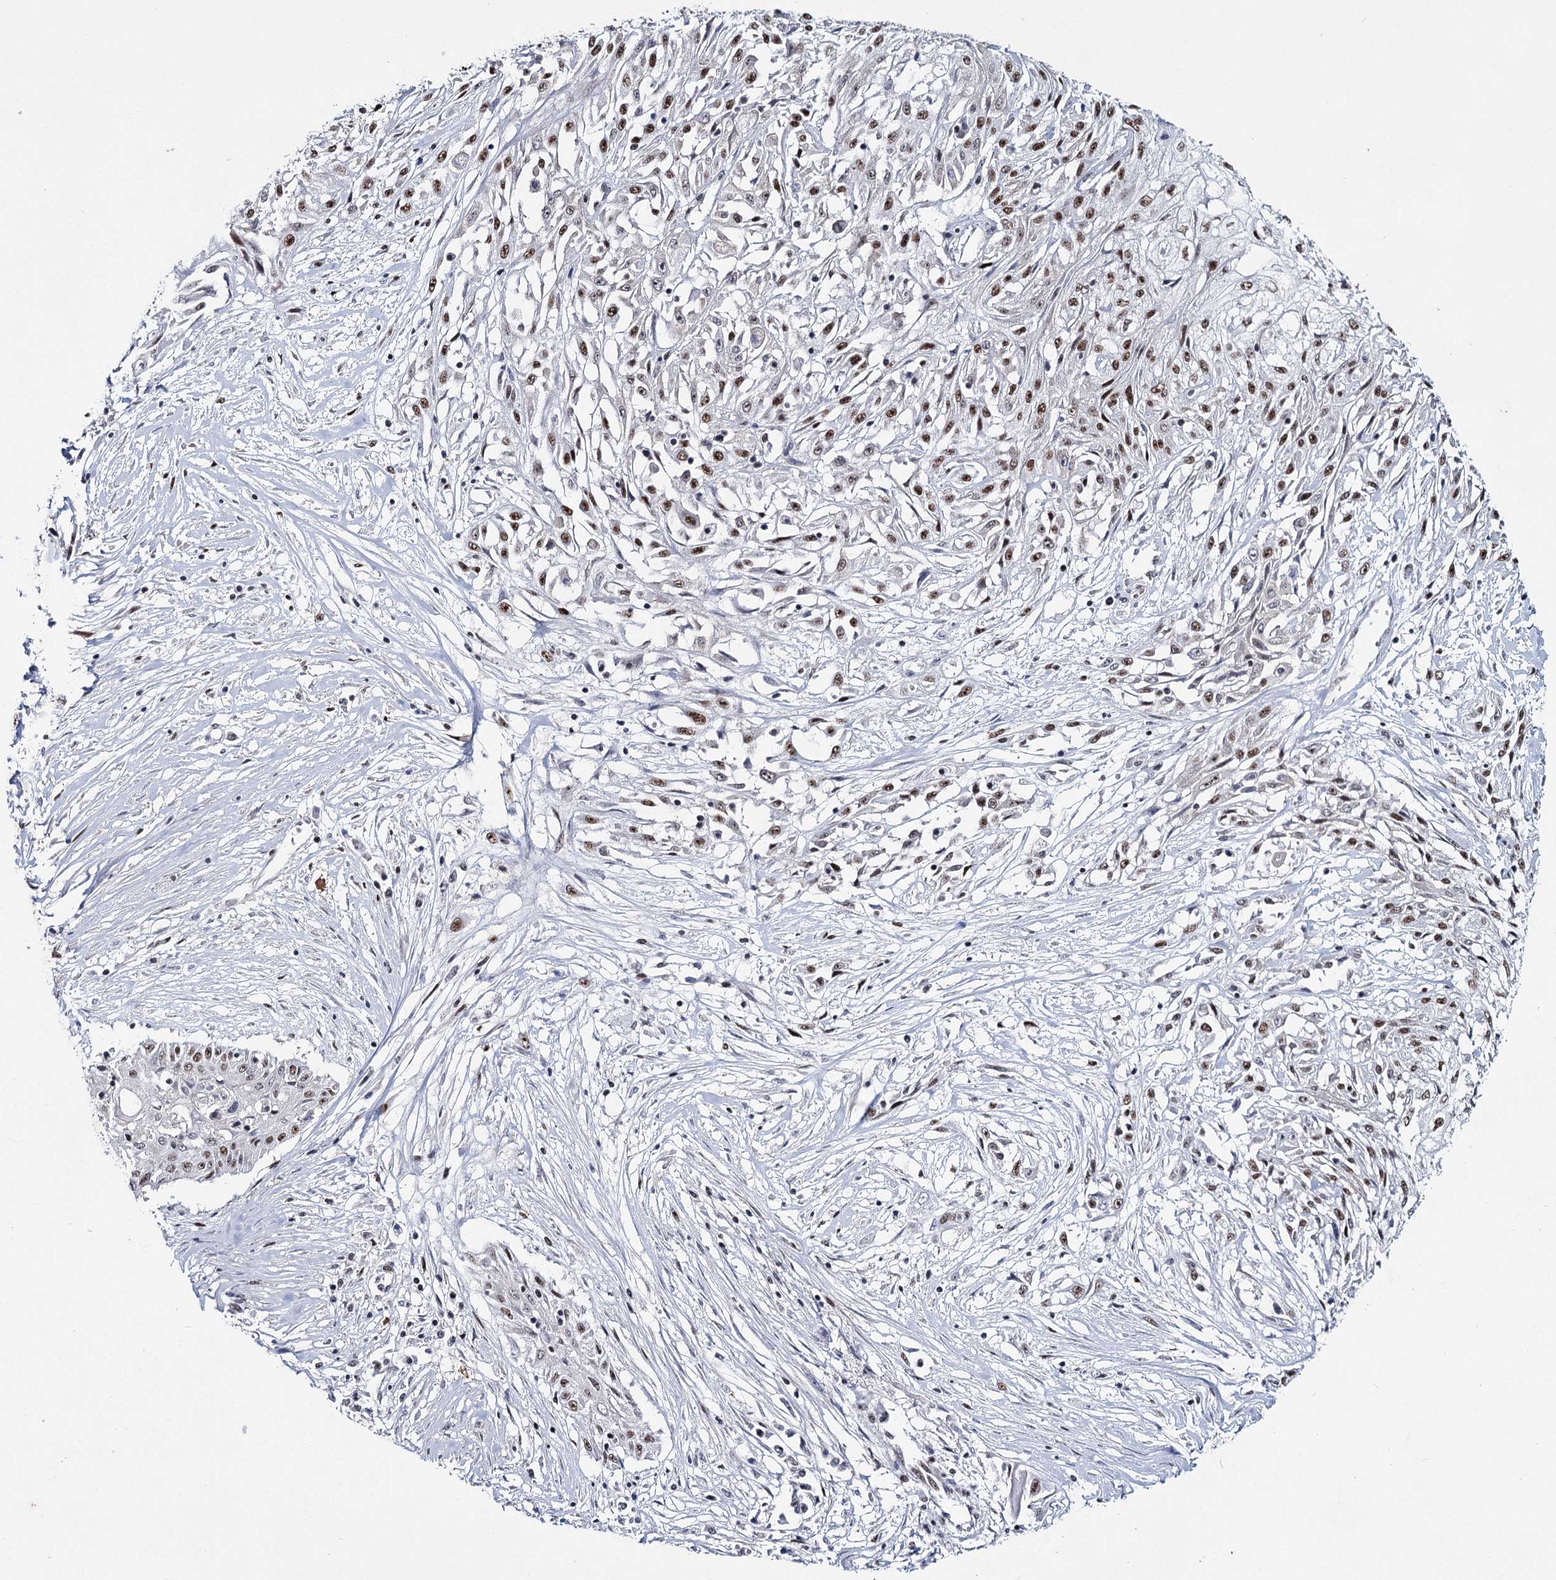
{"staining": {"intensity": "strong", "quantity": ">75%", "location": "nuclear"}, "tissue": "skin cancer", "cell_type": "Tumor cells", "image_type": "cancer", "snomed": [{"axis": "morphology", "description": "Squamous cell carcinoma, NOS"}, {"axis": "morphology", "description": "Squamous cell carcinoma, metastatic, NOS"}, {"axis": "topography", "description": "Skin"}, {"axis": "topography", "description": "Lymph node"}], "caption": "A histopathology image of human squamous cell carcinoma (skin) stained for a protein demonstrates strong nuclear brown staining in tumor cells. (DAB = brown stain, brightfield microscopy at high magnification).", "gene": "SCAF8", "patient": {"sex": "male", "age": 75}}